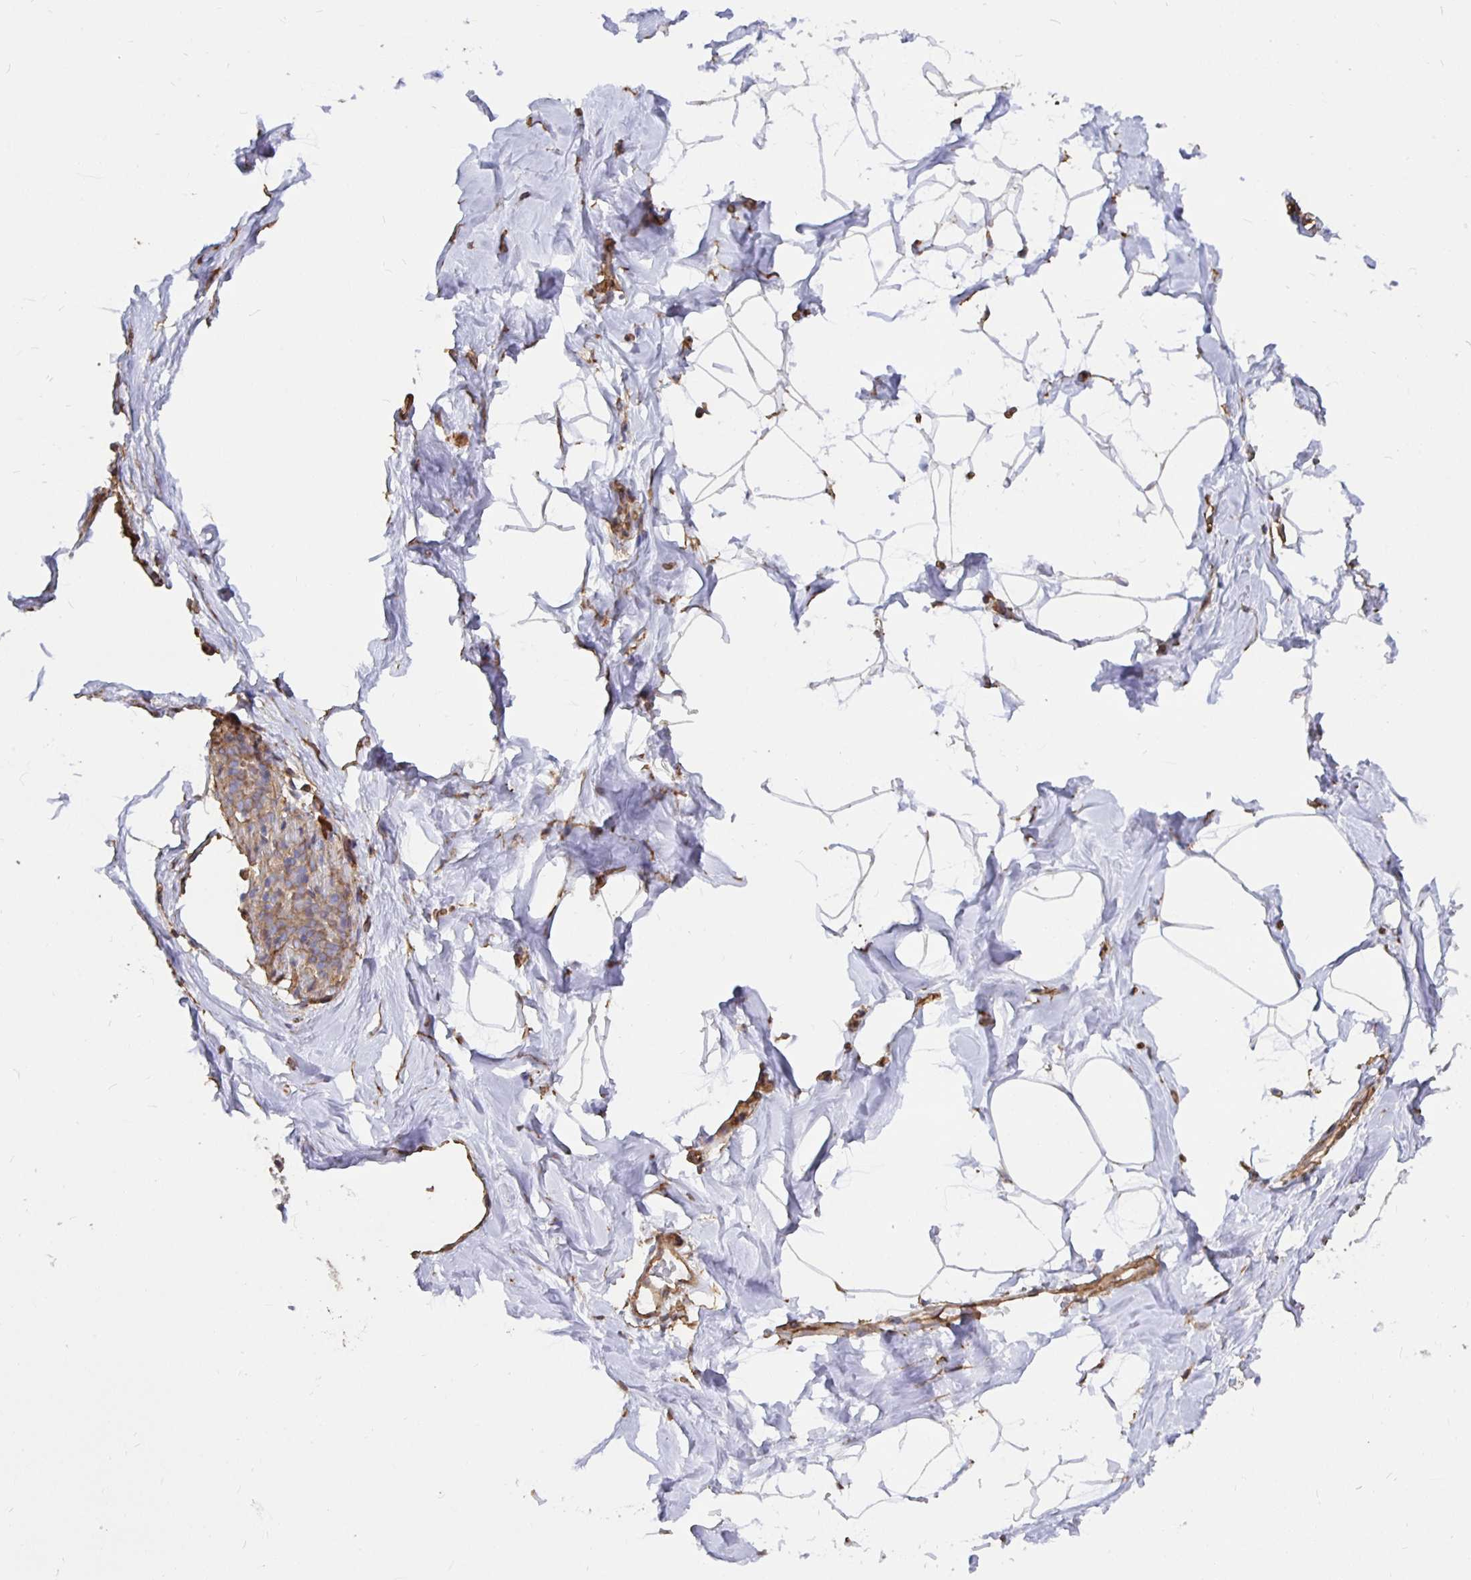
{"staining": {"intensity": "negative", "quantity": "none", "location": "none"}, "tissue": "breast", "cell_type": "Adipocytes", "image_type": "normal", "snomed": [{"axis": "morphology", "description": "Normal tissue, NOS"}, {"axis": "topography", "description": "Breast"}], "caption": "Immunohistochemistry (IHC) micrograph of benign breast: breast stained with DAB (3,3'-diaminobenzidine) shows no significant protein staining in adipocytes.", "gene": "ARHGEF39", "patient": {"sex": "female", "age": 32}}